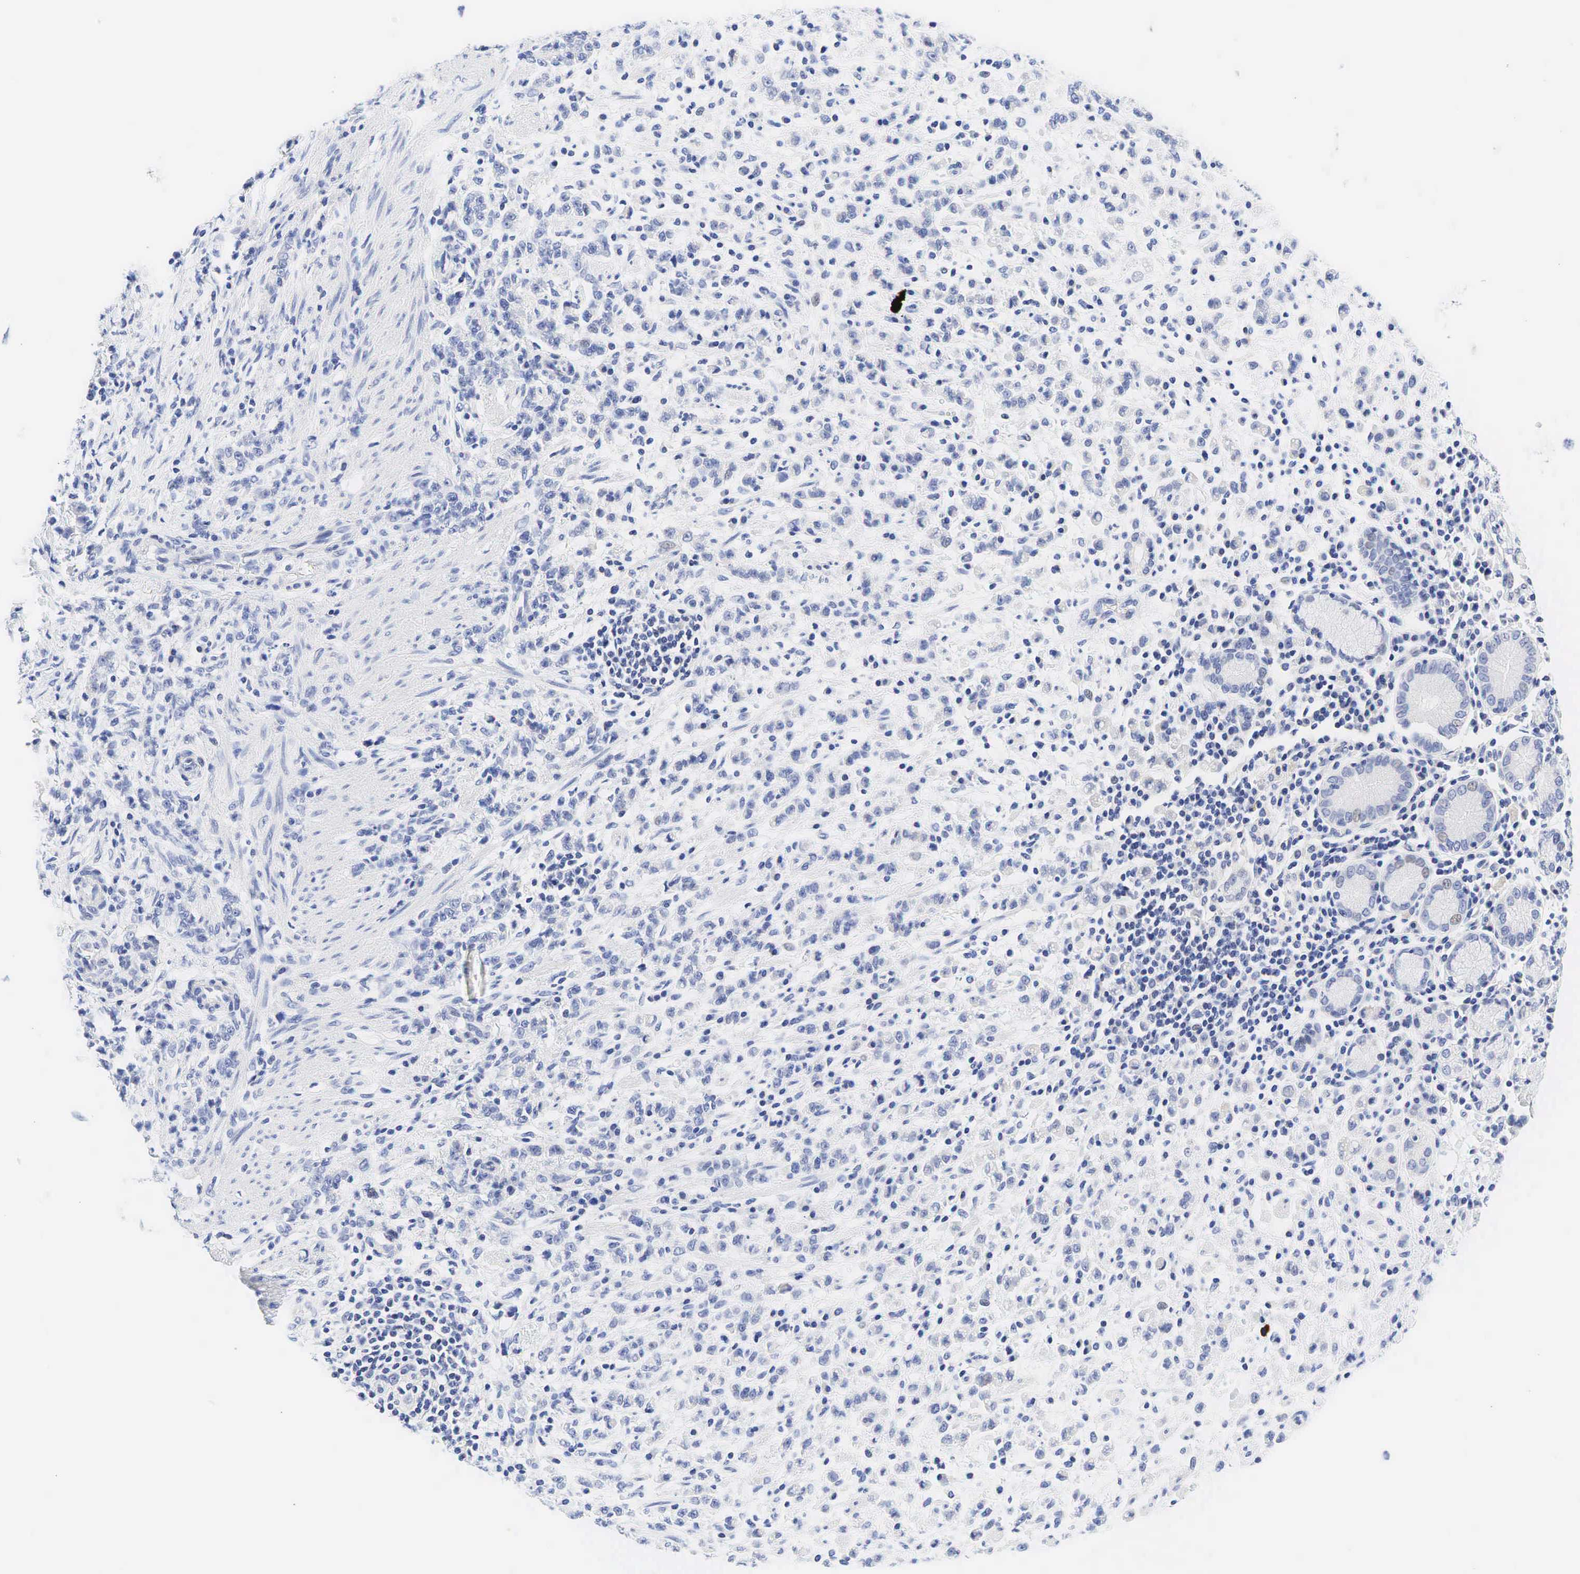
{"staining": {"intensity": "negative", "quantity": "none", "location": "none"}, "tissue": "stomach cancer", "cell_type": "Tumor cells", "image_type": "cancer", "snomed": [{"axis": "morphology", "description": "Adenocarcinoma, NOS"}, {"axis": "topography", "description": "Stomach, lower"}], "caption": "Immunohistochemistry (IHC) micrograph of stomach adenocarcinoma stained for a protein (brown), which exhibits no expression in tumor cells.", "gene": "AR", "patient": {"sex": "male", "age": 88}}